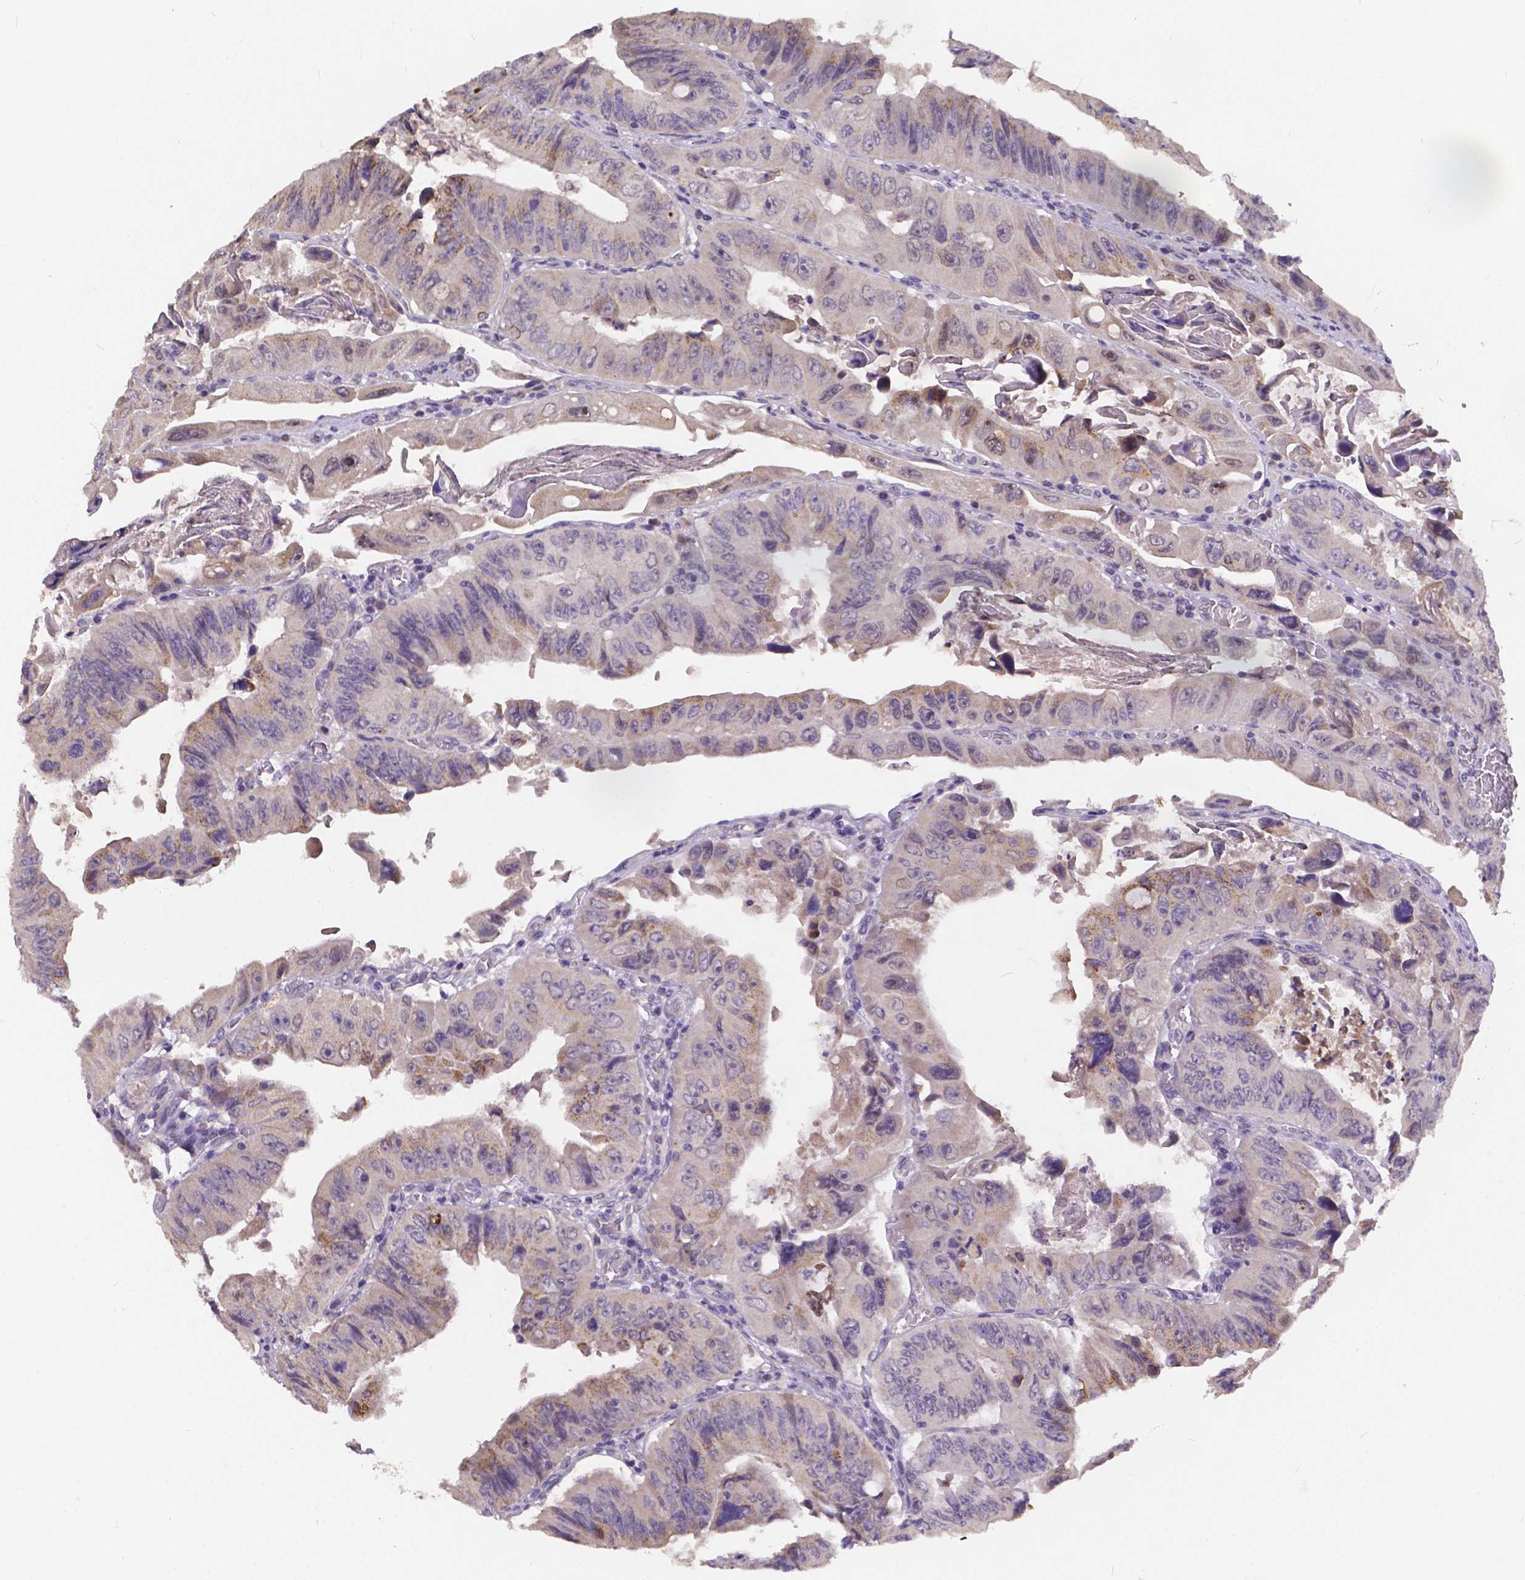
{"staining": {"intensity": "weak", "quantity": "<25%", "location": "cytoplasmic/membranous"}, "tissue": "colorectal cancer", "cell_type": "Tumor cells", "image_type": "cancer", "snomed": [{"axis": "morphology", "description": "Adenocarcinoma, NOS"}, {"axis": "topography", "description": "Colon"}], "caption": "An immunohistochemistry micrograph of adenocarcinoma (colorectal) is shown. There is no staining in tumor cells of adenocarcinoma (colorectal).", "gene": "CTNNA2", "patient": {"sex": "female", "age": 84}}